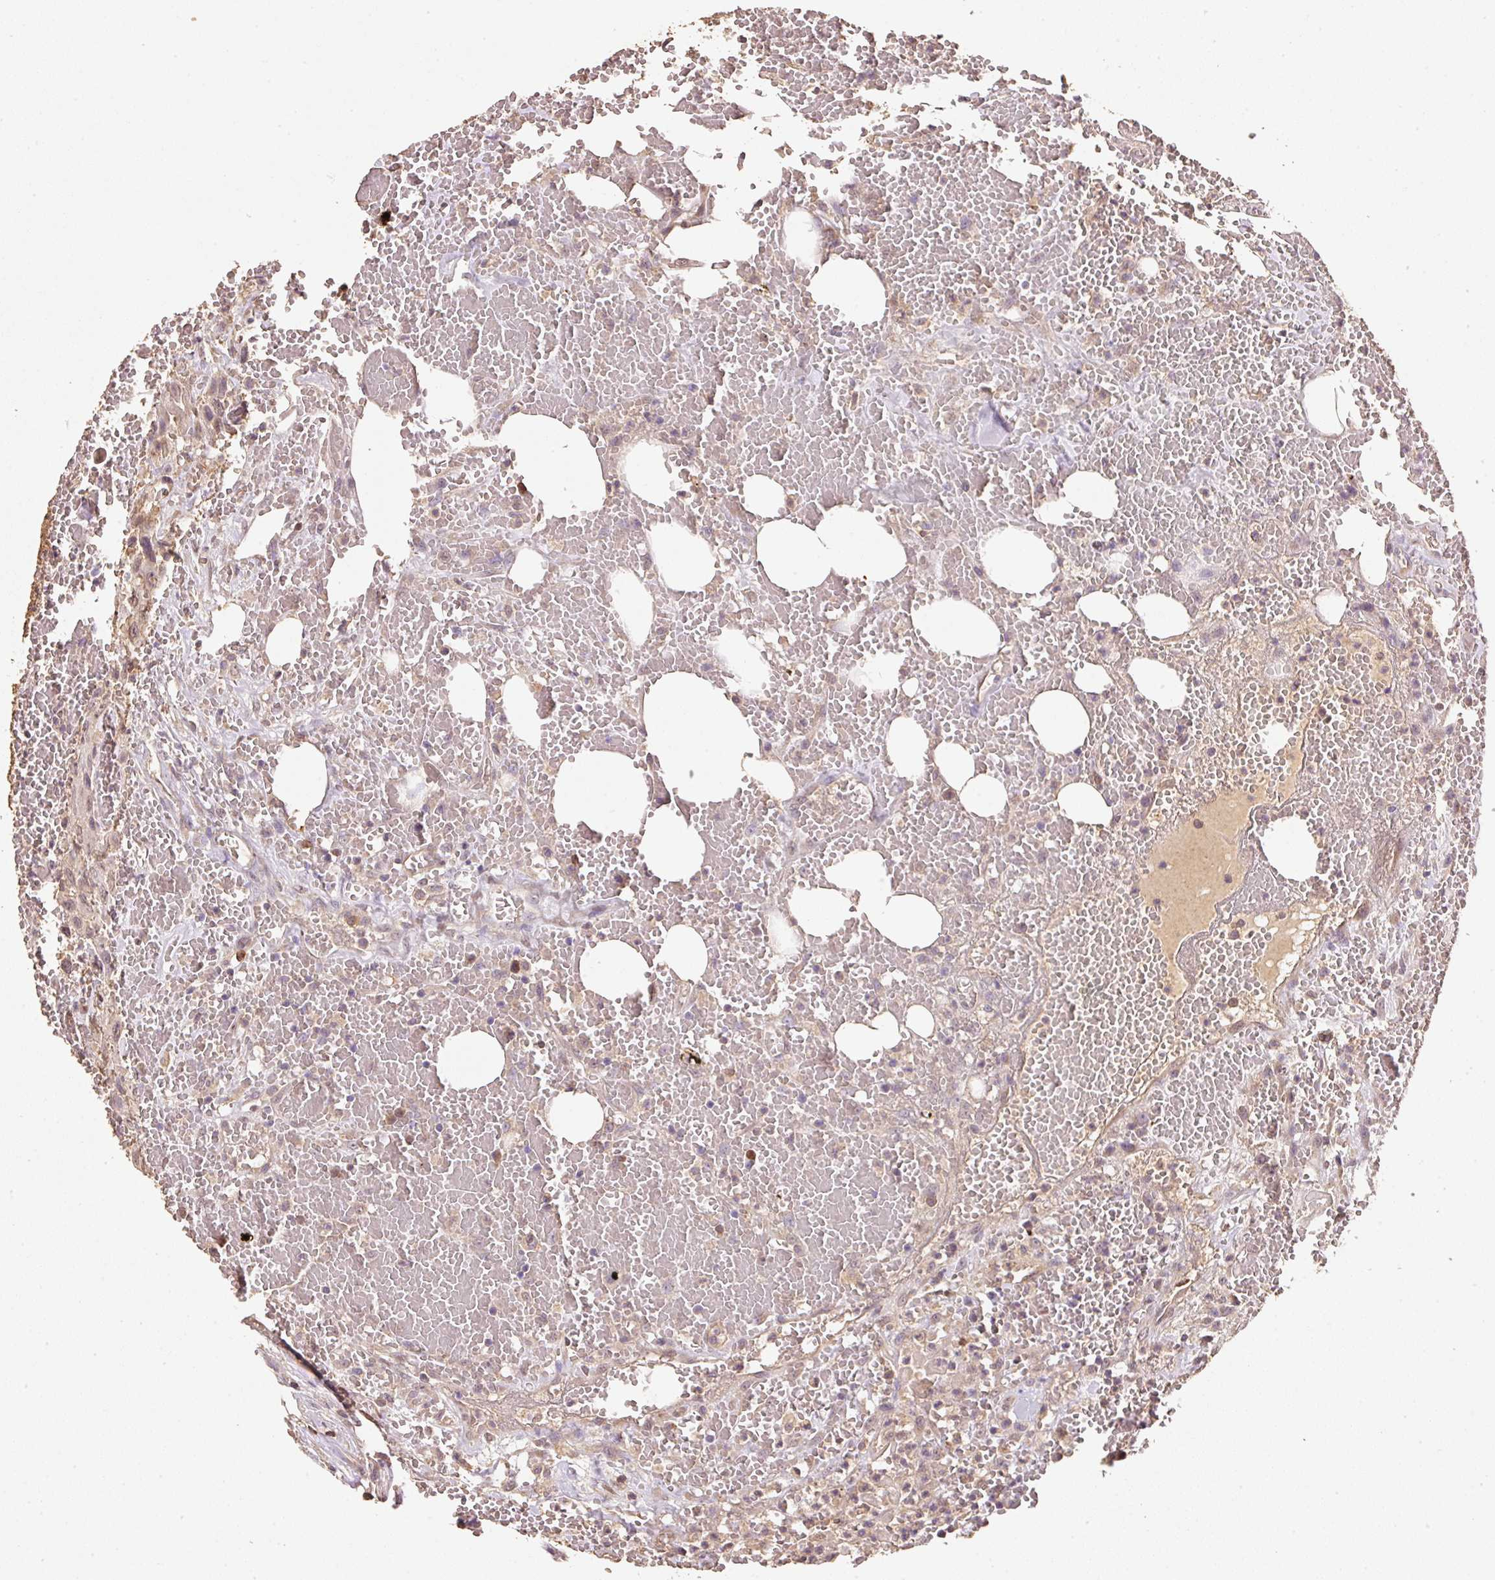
{"staining": {"intensity": "moderate", "quantity": ">75%", "location": "cytoplasmic/membranous,nuclear"}, "tissue": "head and neck cancer", "cell_type": "Tumor cells", "image_type": "cancer", "snomed": [{"axis": "morphology", "description": "Squamous cell carcinoma, NOS"}, {"axis": "topography", "description": "Head-Neck"}], "caption": "High-power microscopy captured an IHC micrograph of head and neck cancer (squamous cell carcinoma), revealing moderate cytoplasmic/membranous and nuclear staining in approximately >75% of tumor cells.", "gene": "HERC2", "patient": {"sex": "male", "age": 81}}